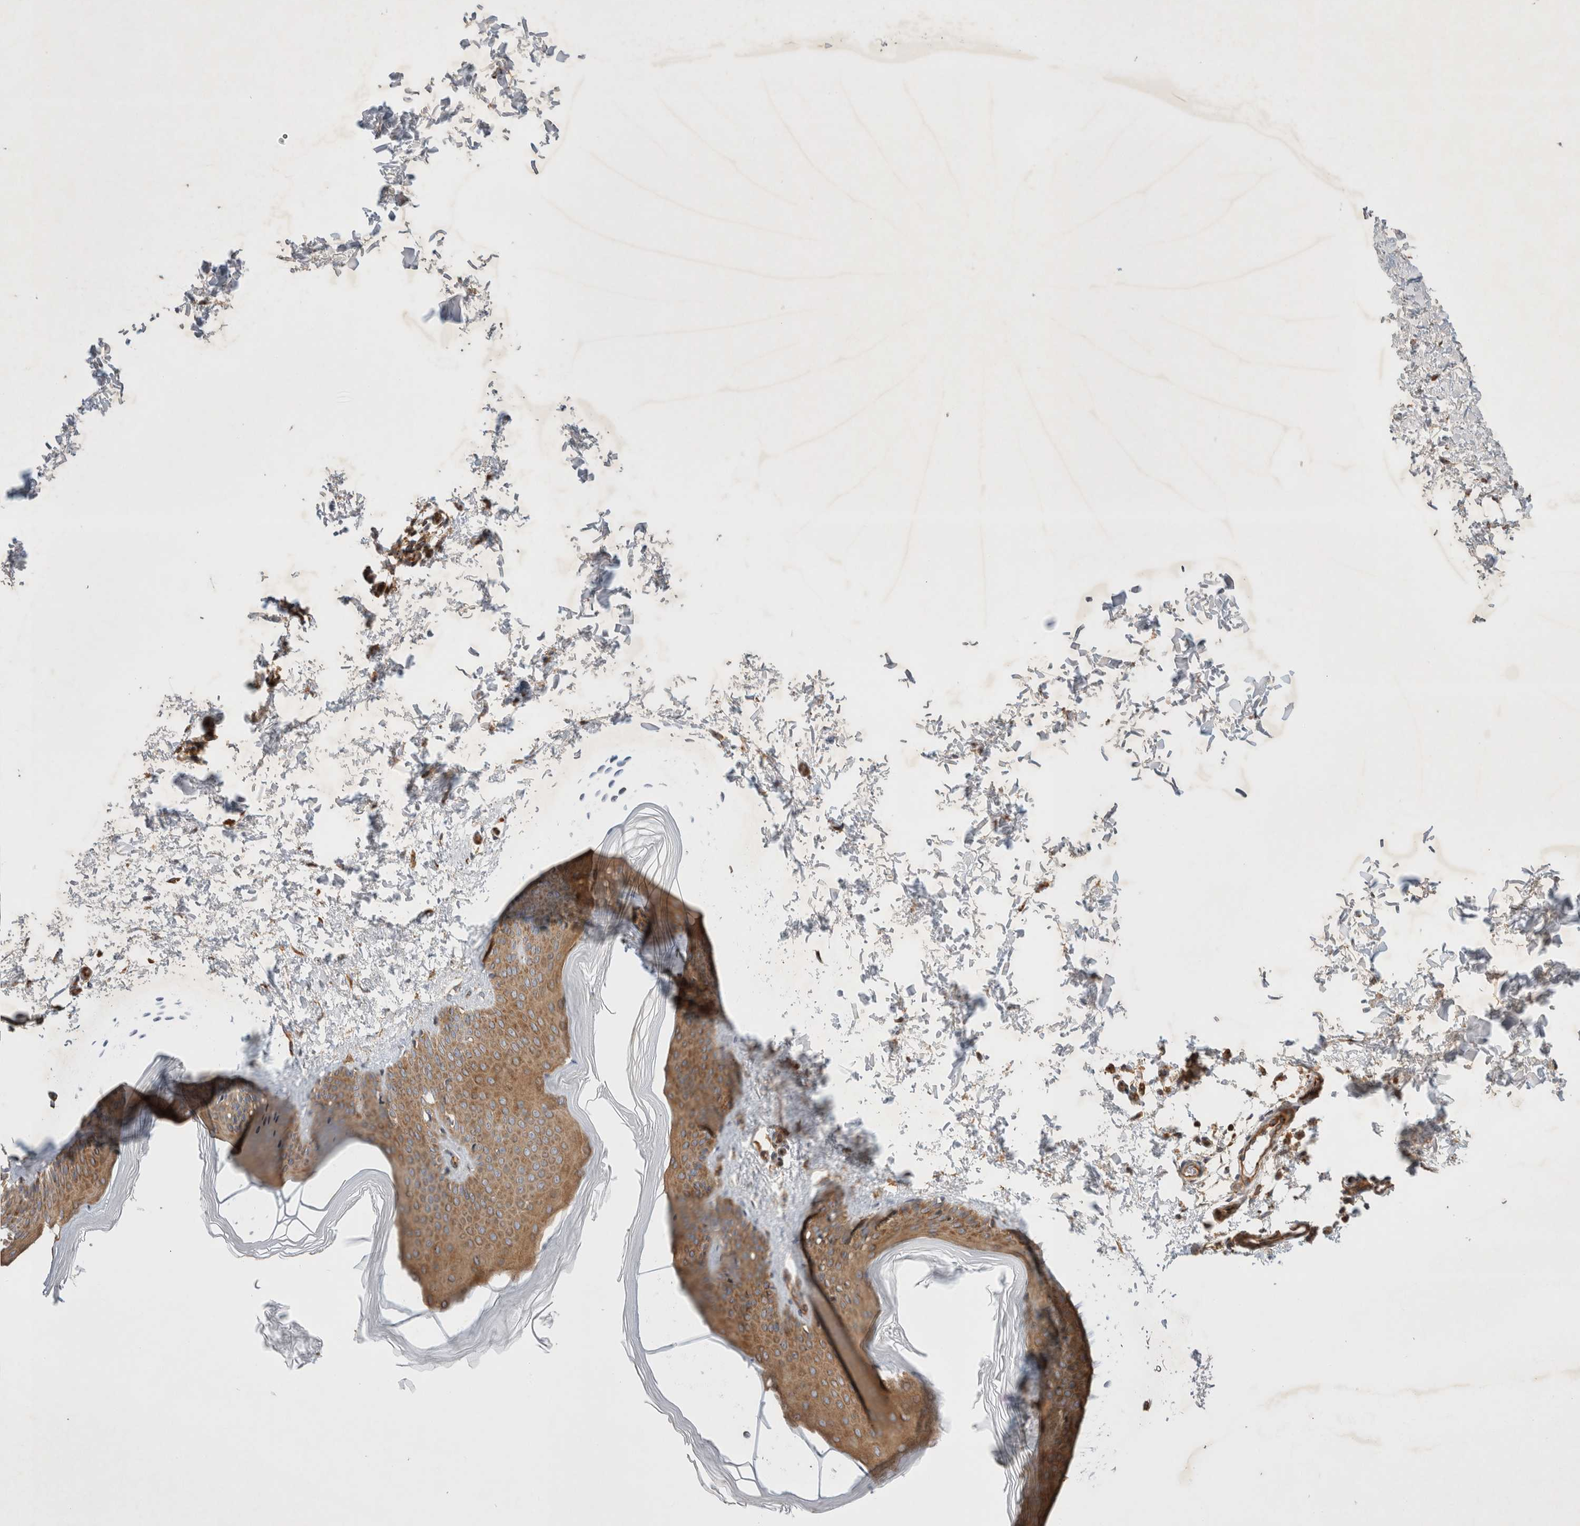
{"staining": {"intensity": "moderate", "quantity": ">75%", "location": "cytoplasmic/membranous"}, "tissue": "skin", "cell_type": "Fibroblasts", "image_type": "normal", "snomed": [{"axis": "morphology", "description": "Normal tissue, NOS"}, {"axis": "topography", "description": "Skin"}], "caption": "Skin stained with DAB immunohistochemistry exhibits medium levels of moderate cytoplasmic/membranous expression in about >75% of fibroblasts.", "gene": "GPR150", "patient": {"sex": "female", "age": 27}}